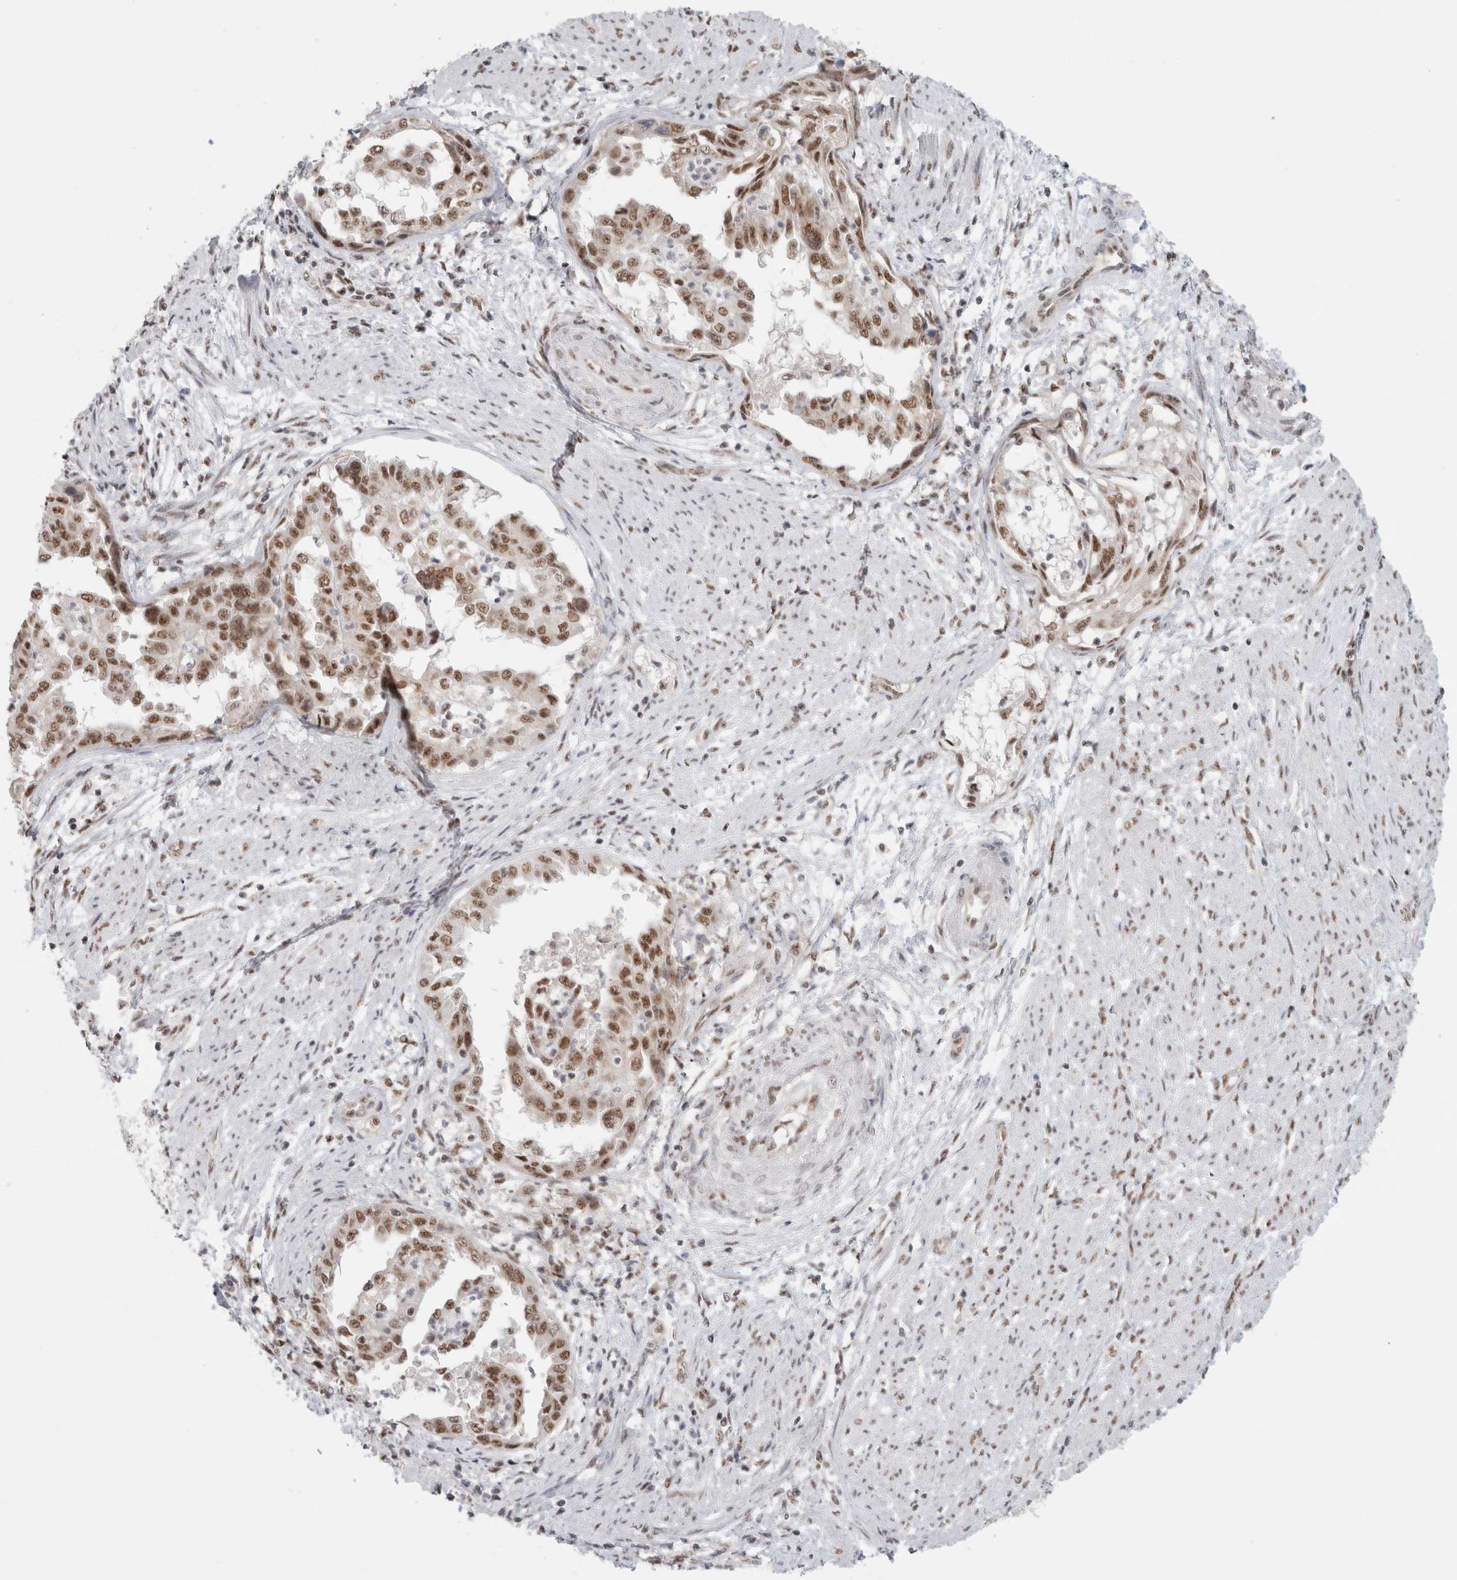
{"staining": {"intensity": "moderate", "quantity": ">75%", "location": "nuclear"}, "tissue": "endometrial cancer", "cell_type": "Tumor cells", "image_type": "cancer", "snomed": [{"axis": "morphology", "description": "Adenocarcinoma, NOS"}, {"axis": "topography", "description": "Endometrium"}], "caption": "Tumor cells show medium levels of moderate nuclear positivity in approximately >75% of cells in adenocarcinoma (endometrial).", "gene": "TRMT12", "patient": {"sex": "female", "age": 85}}